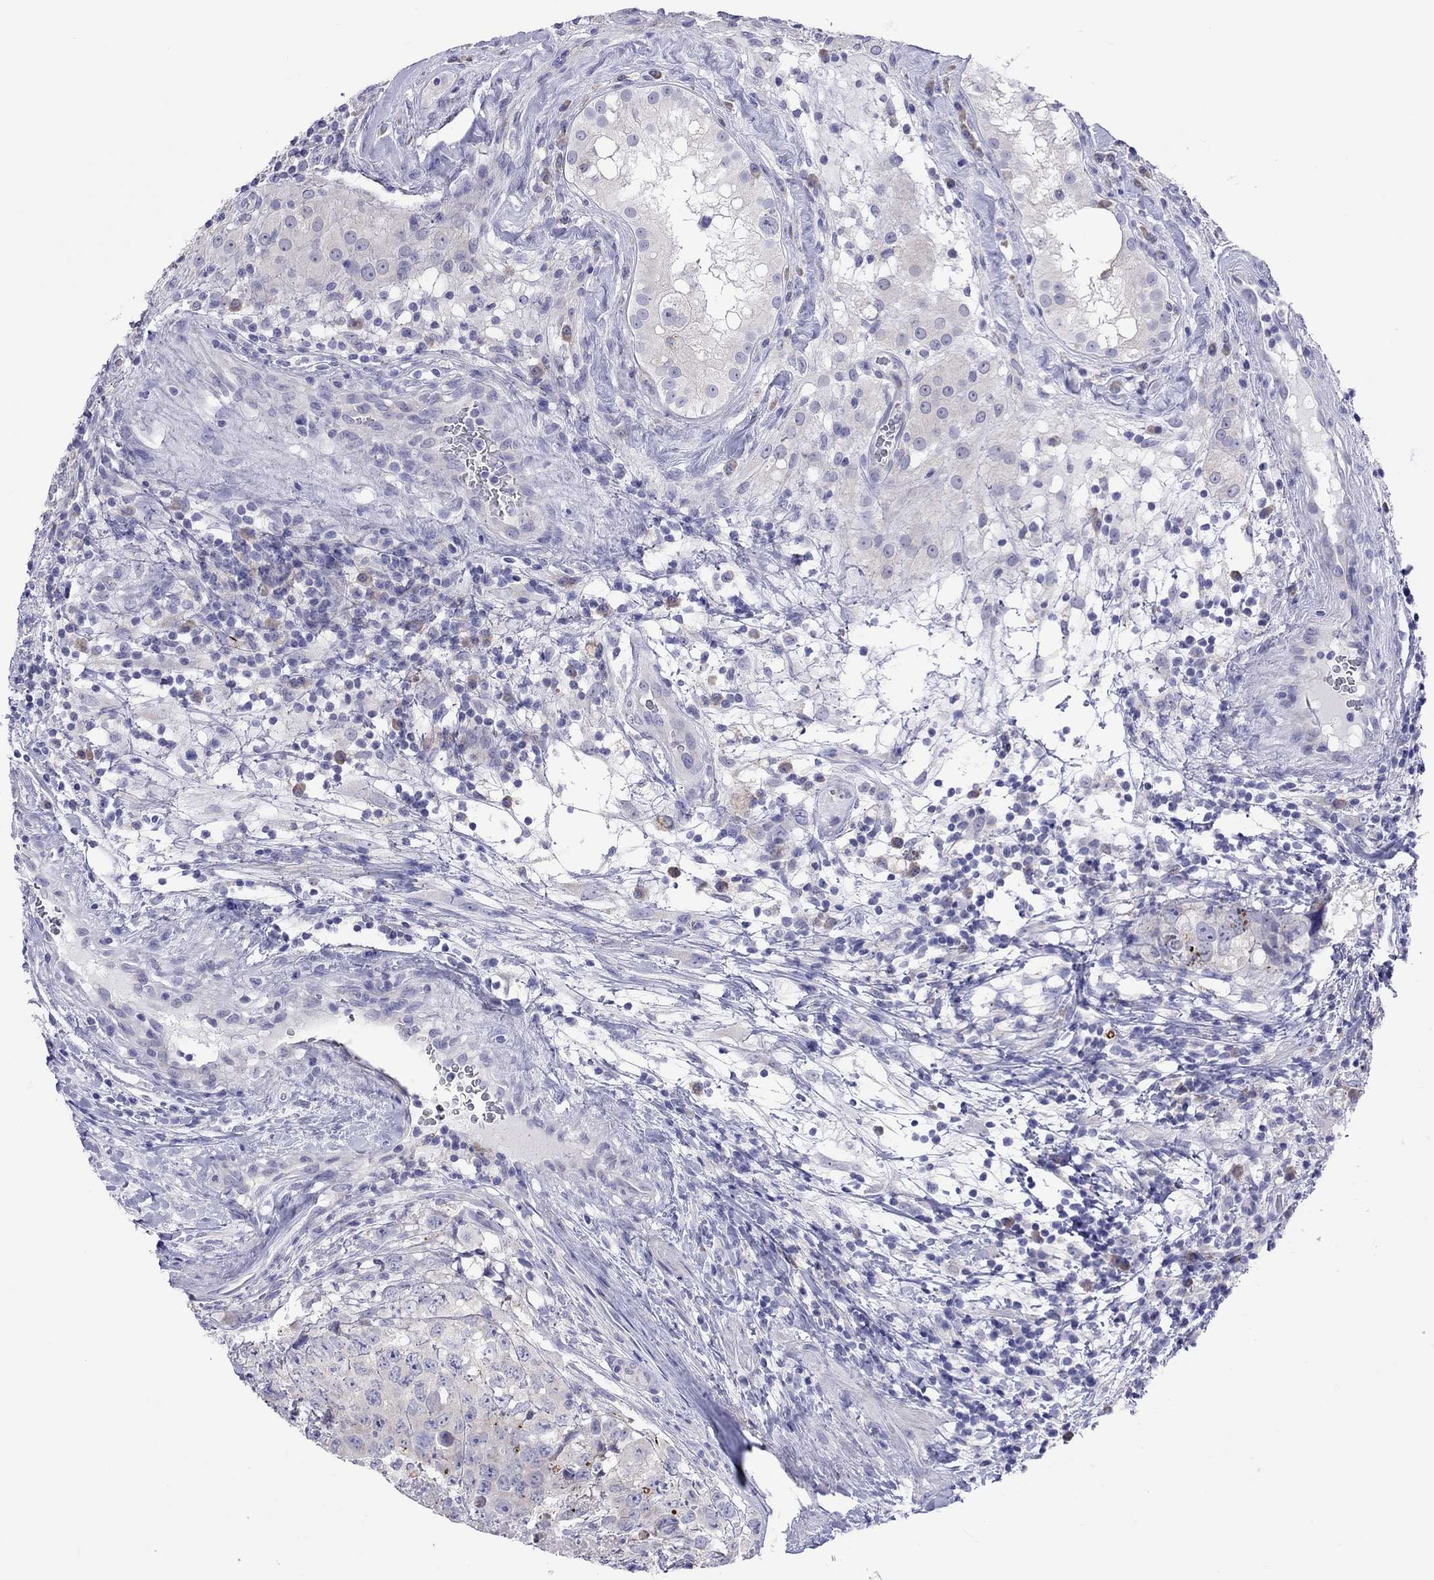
{"staining": {"intensity": "negative", "quantity": "none", "location": "none"}, "tissue": "testis cancer", "cell_type": "Tumor cells", "image_type": "cancer", "snomed": [{"axis": "morphology", "description": "Seminoma, NOS"}, {"axis": "topography", "description": "Testis"}], "caption": "The micrograph demonstrates no staining of tumor cells in testis cancer (seminoma).", "gene": "COL9A1", "patient": {"sex": "male", "age": 34}}